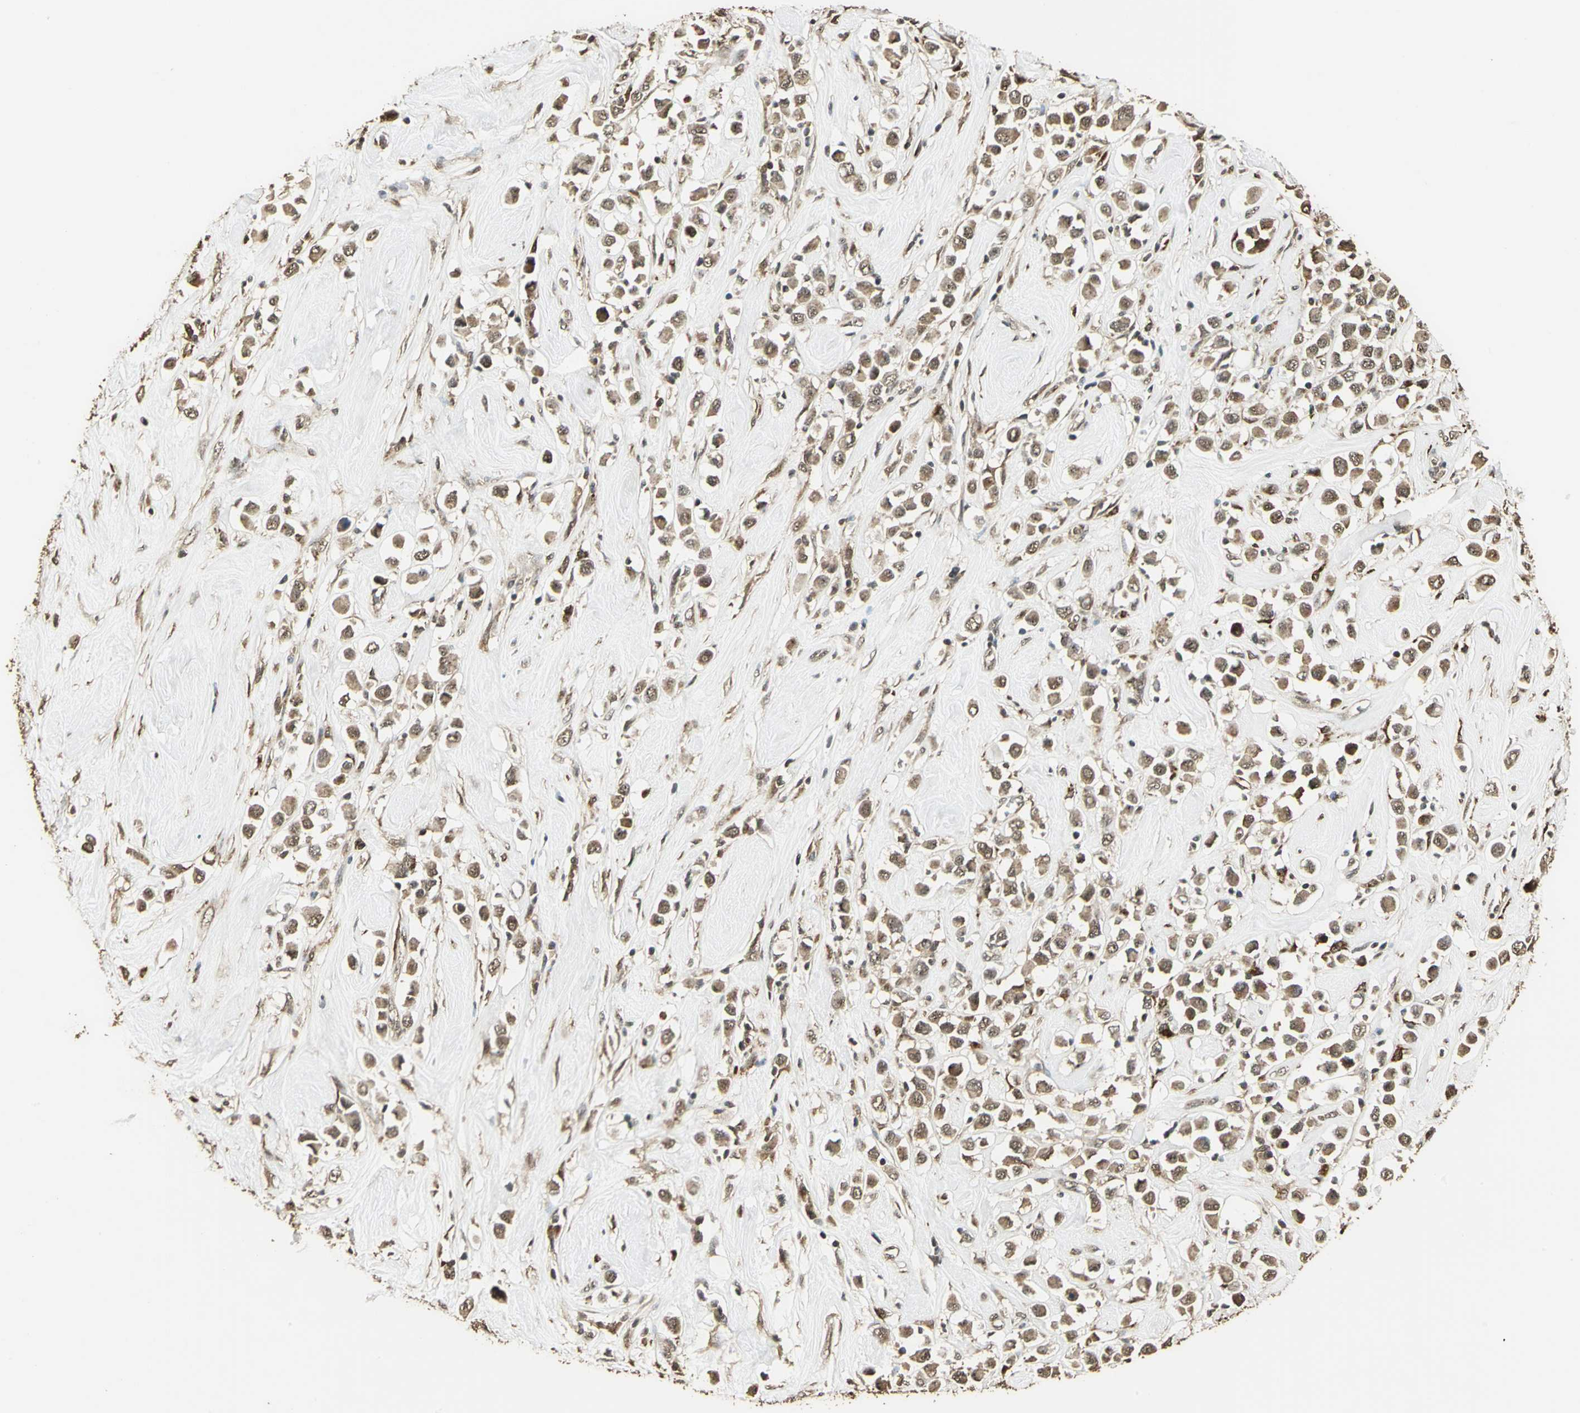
{"staining": {"intensity": "moderate", "quantity": ">75%", "location": "cytoplasmic/membranous"}, "tissue": "breast cancer", "cell_type": "Tumor cells", "image_type": "cancer", "snomed": [{"axis": "morphology", "description": "Duct carcinoma"}, {"axis": "topography", "description": "Breast"}], "caption": "Protein expression by IHC reveals moderate cytoplasmic/membranous positivity in approximately >75% of tumor cells in breast infiltrating ductal carcinoma.", "gene": "UCHL5", "patient": {"sex": "female", "age": 69}}